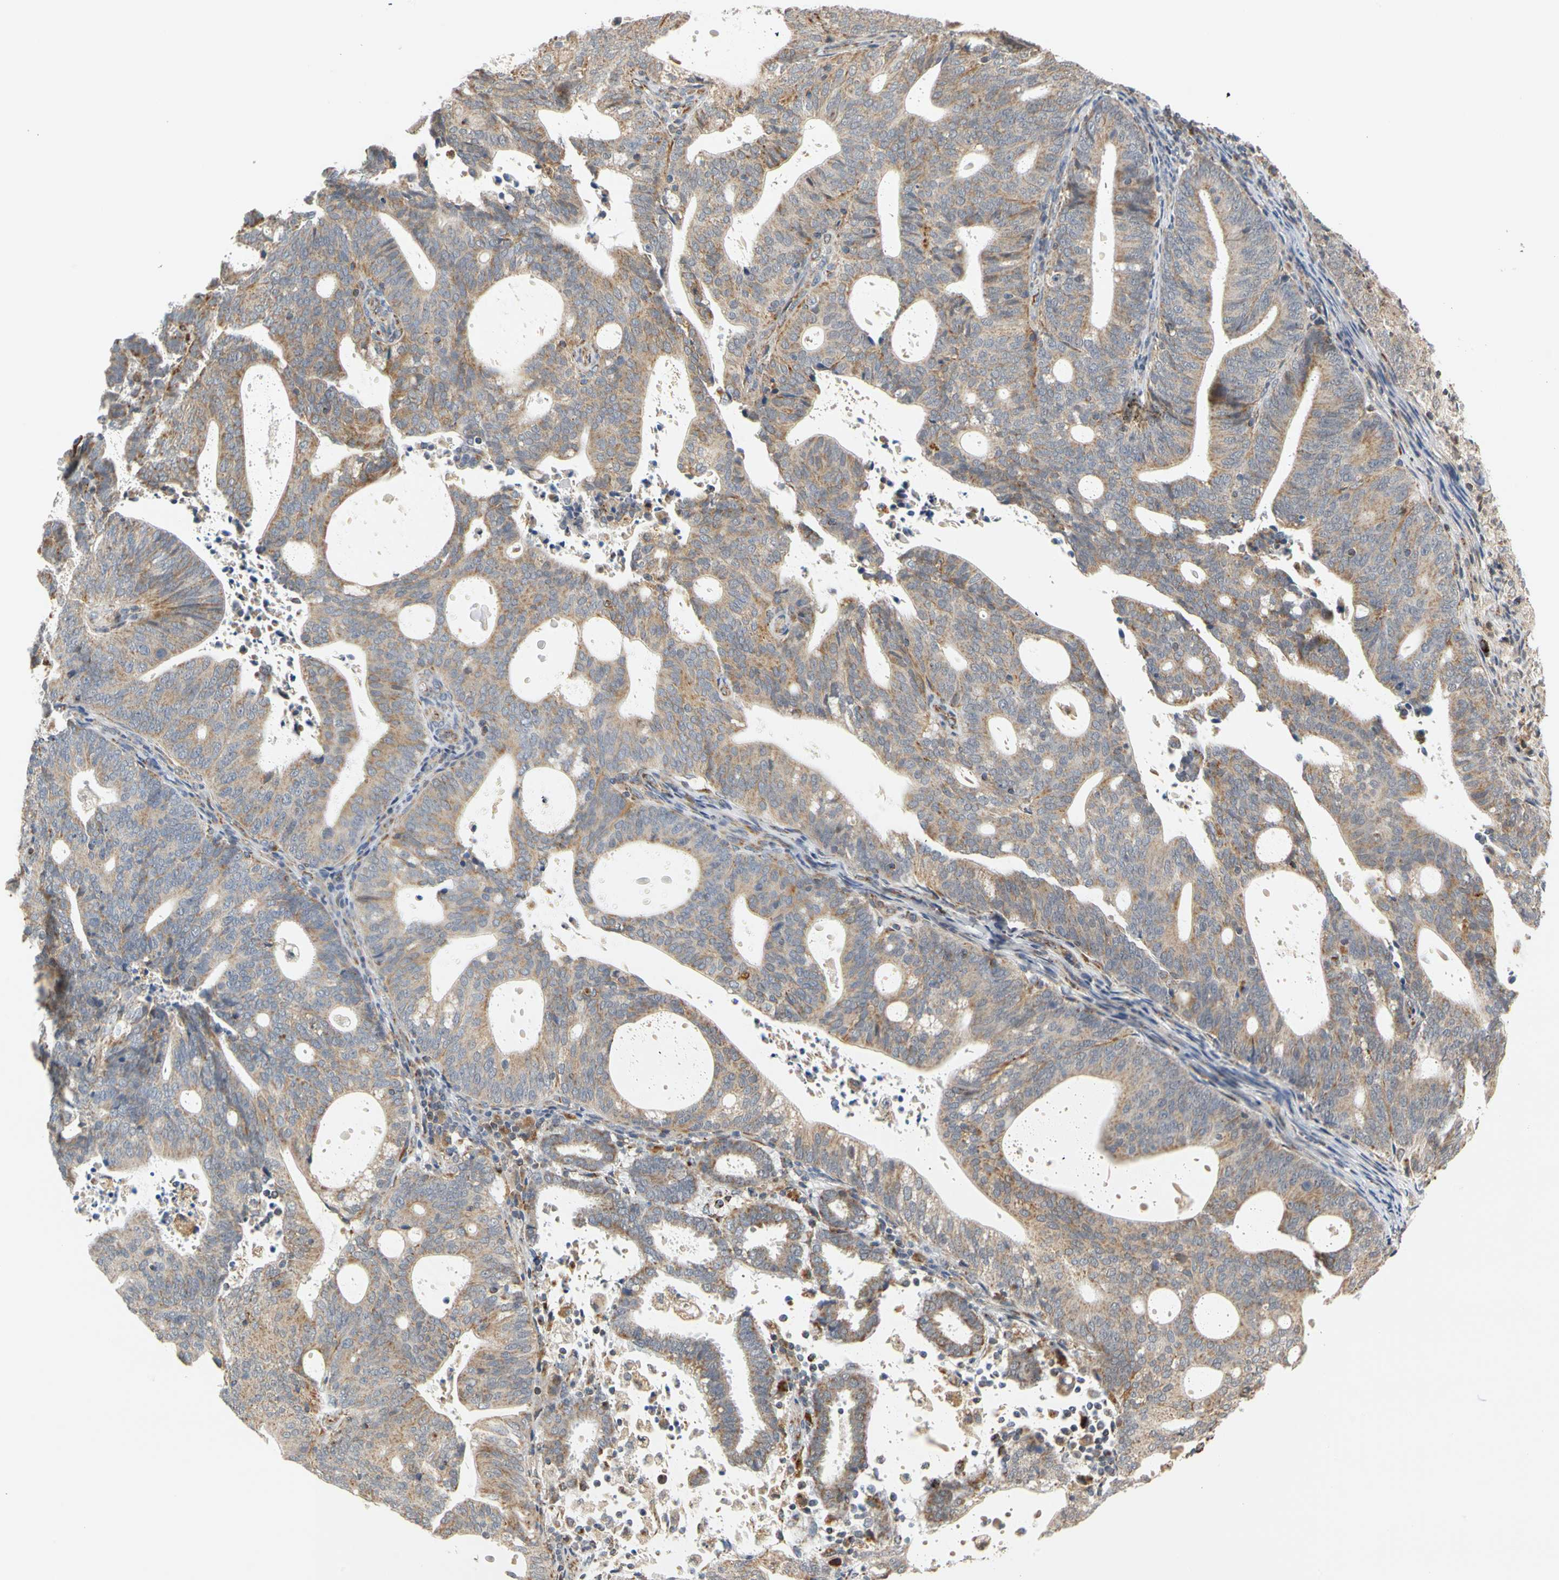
{"staining": {"intensity": "moderate", "quantity": ">75%", "location": "cytoplasmic/membranous"}, "tissue": "endometrial cancer", "cell_type": "Tumor cells", "image_type": "cancer", "snomed": [{"axis": "morphology", "description": "Adenocarcinoma, NOS"}, {"axis": "topography", "description": "Uterus"}], "caption": "The histopathology image shows immunohistochemical staining of endometrial adenocarcinoma. There is moderate cytoplasmic/membranous staining is seen in about >75% of tumor cells.", "gene": "SFXN3", "patient": {"sex": "female", "age": 83}}